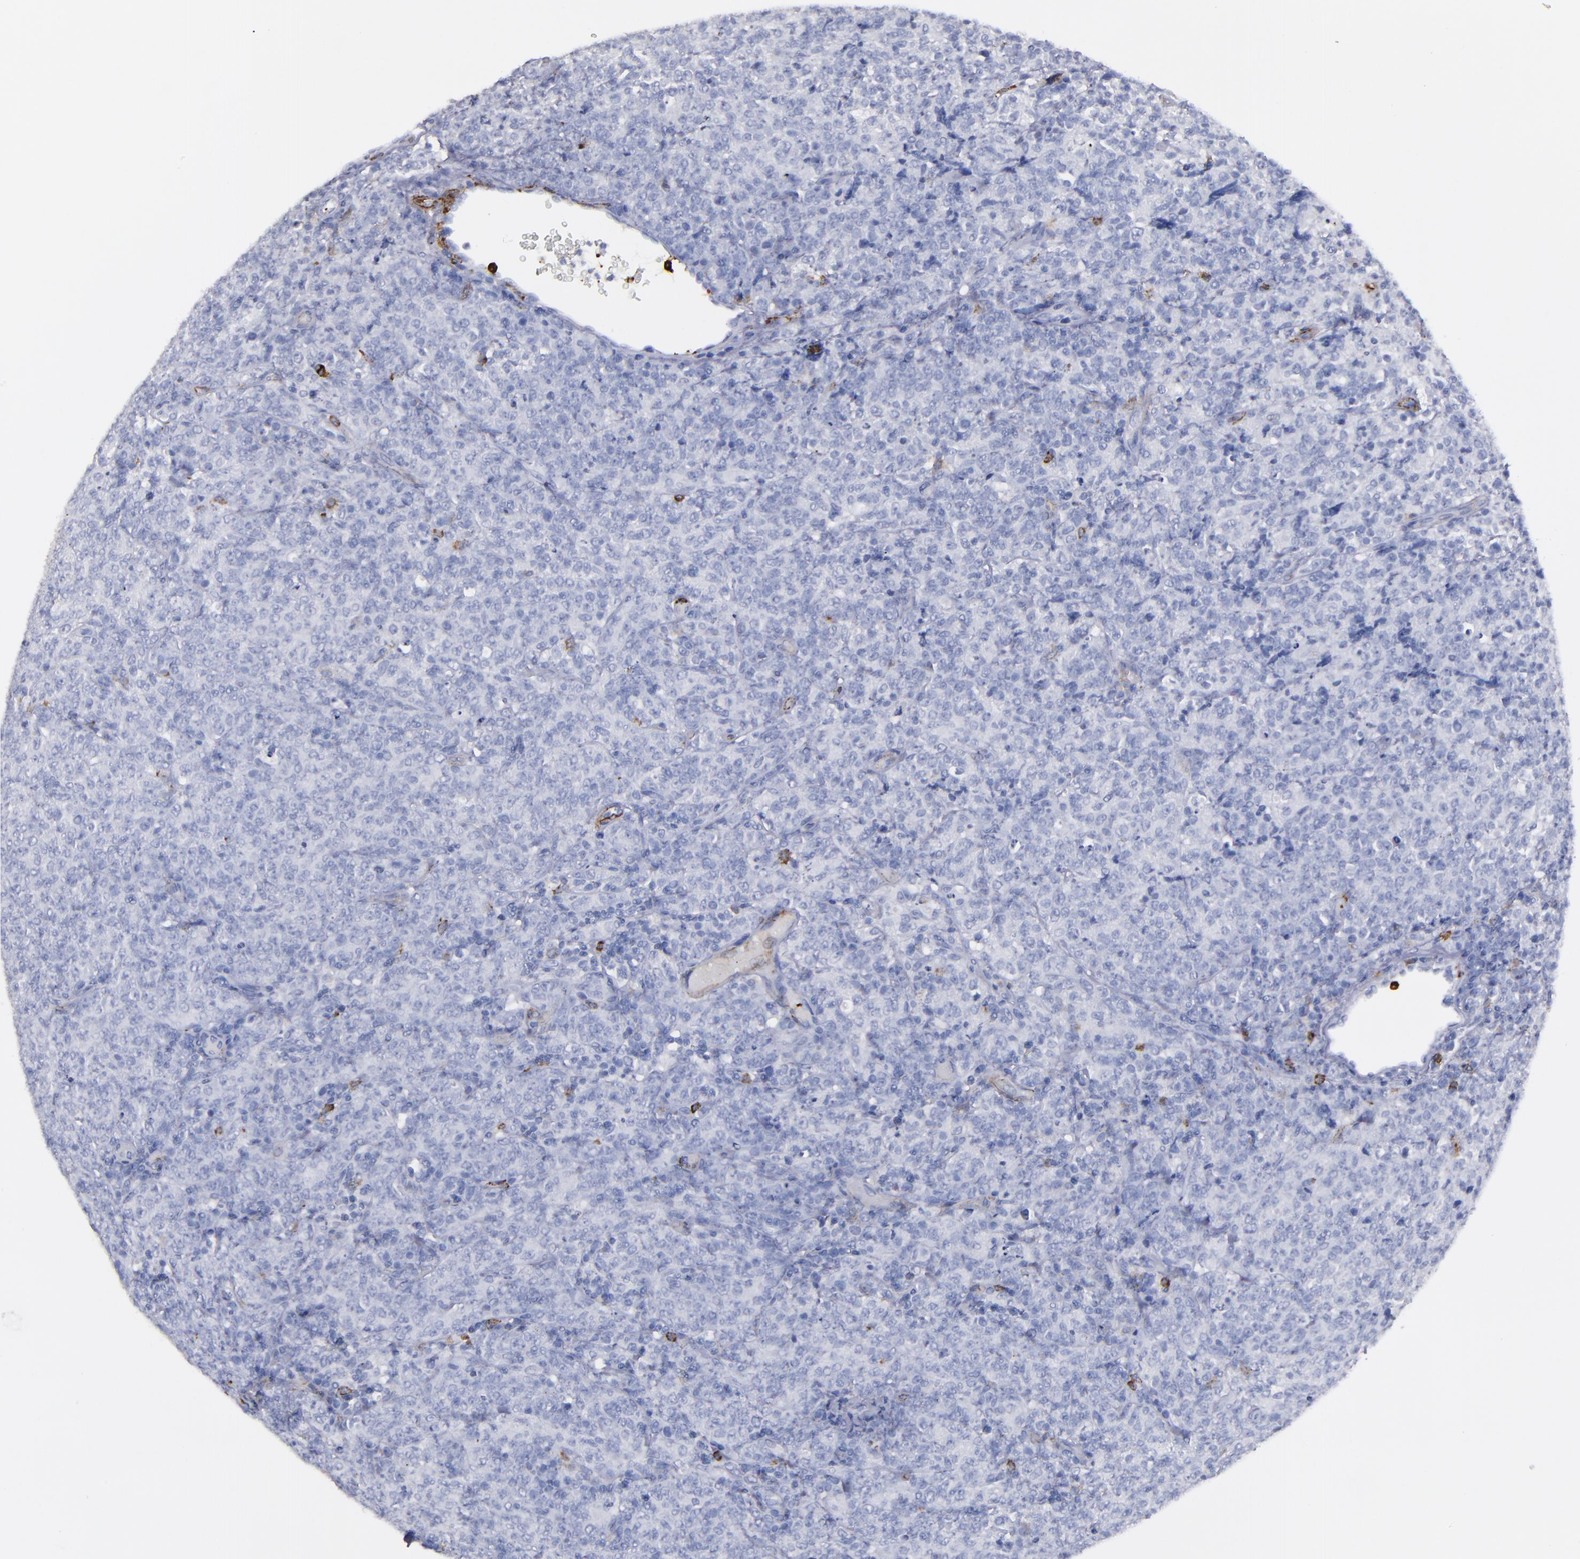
{"staining": {"intensity": "negative", "quantity": "none", "location": "none"}, "tissue": "lymphoma", "cell_type": "Tumor cells", "image_type": "cancer", "snomed": [{"axis": "morphology", "description": "Malignant lymphoma, non-Hodgkin's type, High grade"}, {"axis": "topography", "description": "Tonsil"}], "caption": "Immunohistochemistry photomicrograph of human lymphoma stained for a protein (brown), which demonstrates no positivity in tumor cells. Brightfield microscopy of immunohistochemistry stained with DAB (3,3'-diaminobenzidine) (brown) and hematoxylin (blue), captured at high magnification.", "gene": "CD36", "patient": {"sex": "female", "age": 36}}